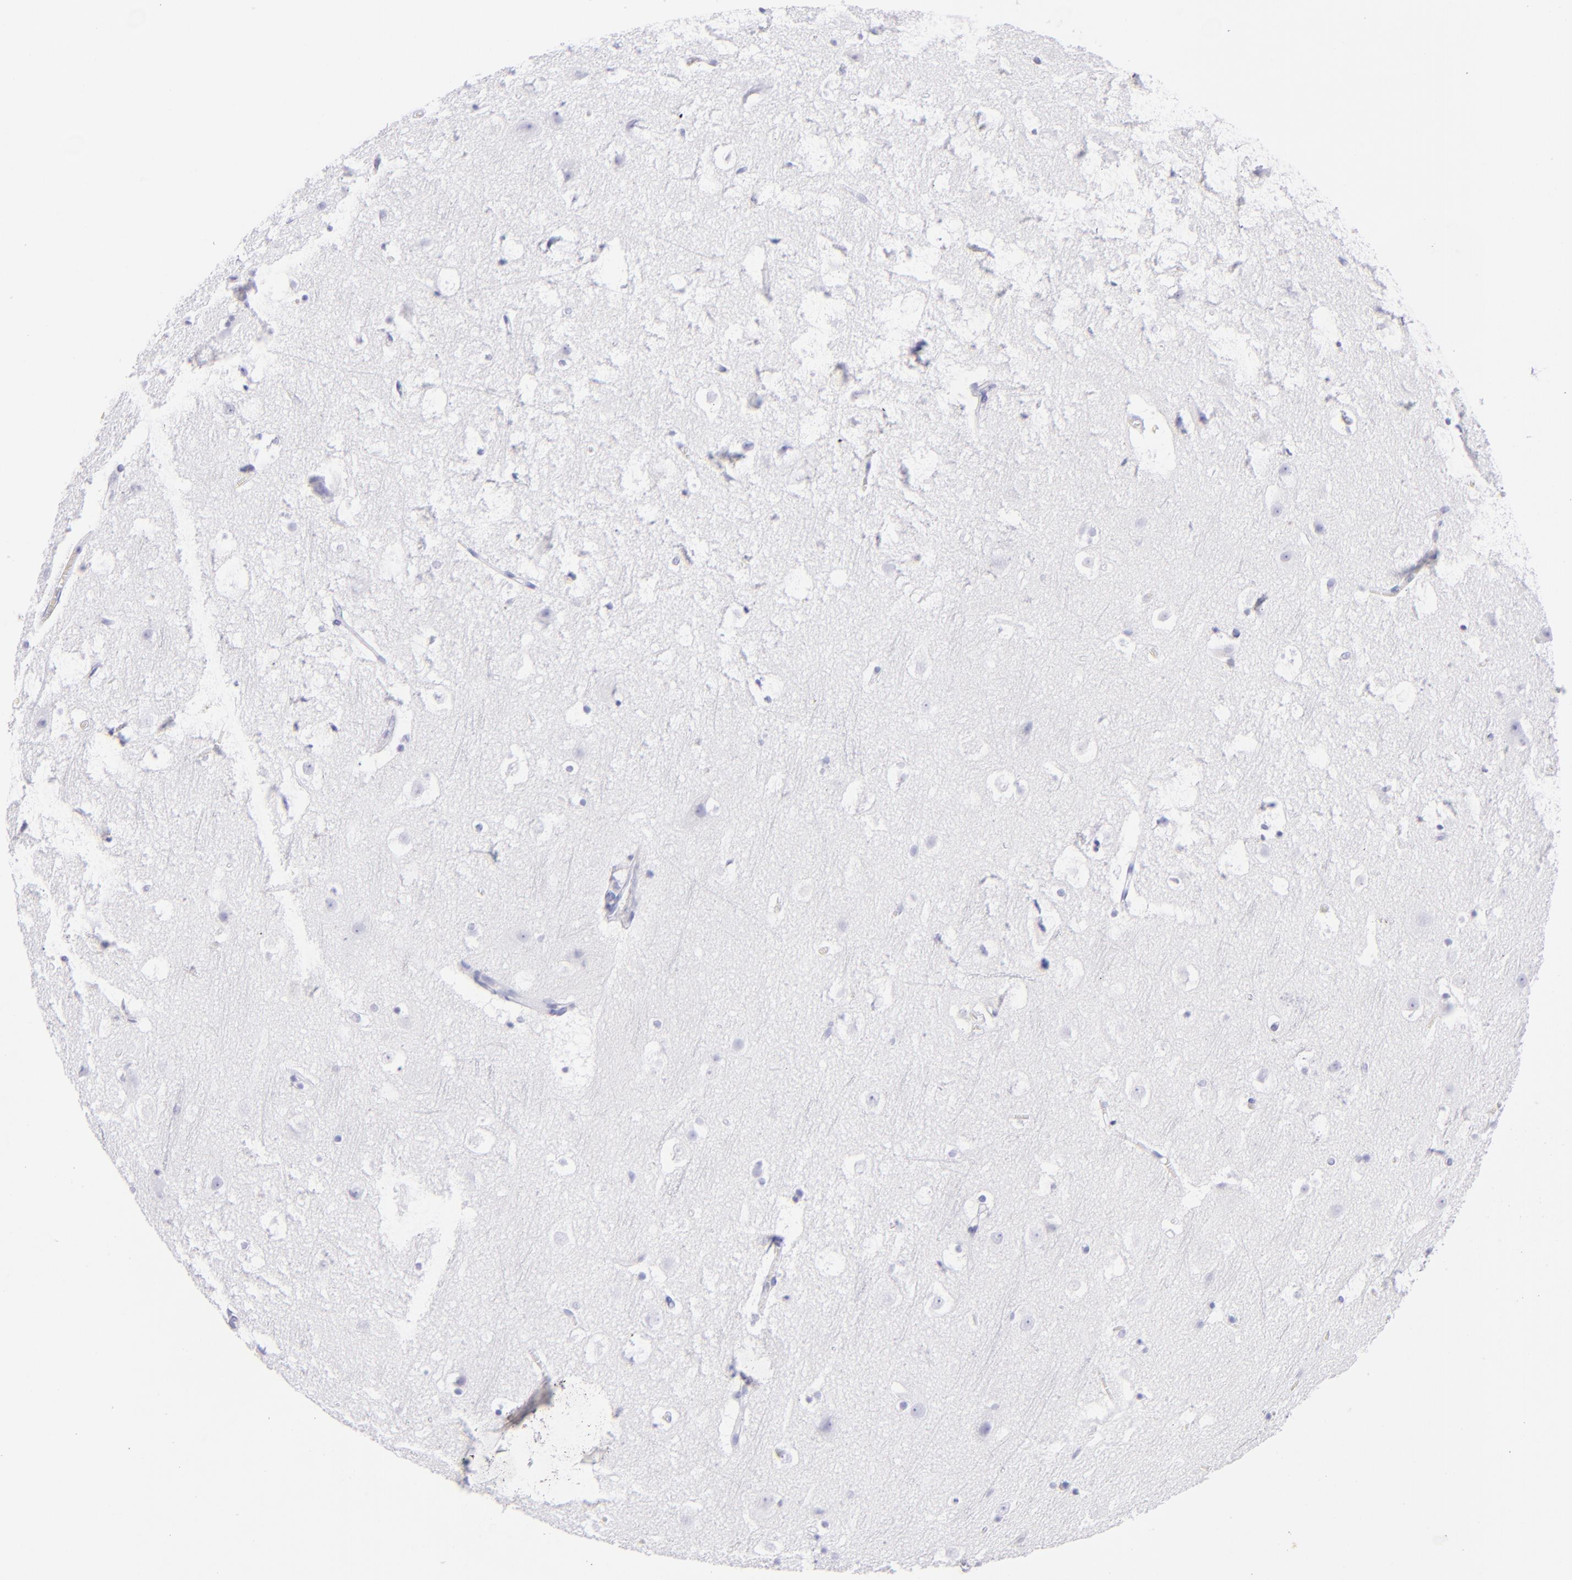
{"staining": {"intensity": "negative", "quantity": "none", "location": "none"}, "tissue": "cerebral cortex", "cell_type": "Endothelial cells", "image_type": "normal", "snomed": [{"axis": "morphology", "description": "Normal tissue, NOS"}, {"axis": "topography", "description": "Cerebral cortex"}], "caption": "This is a histopathology image of IHC staining of benign cerebral cortex, which shows no expression in endothelial cells.", "gene": "CD69", "patient": {"sex": "male", "age": 45}}